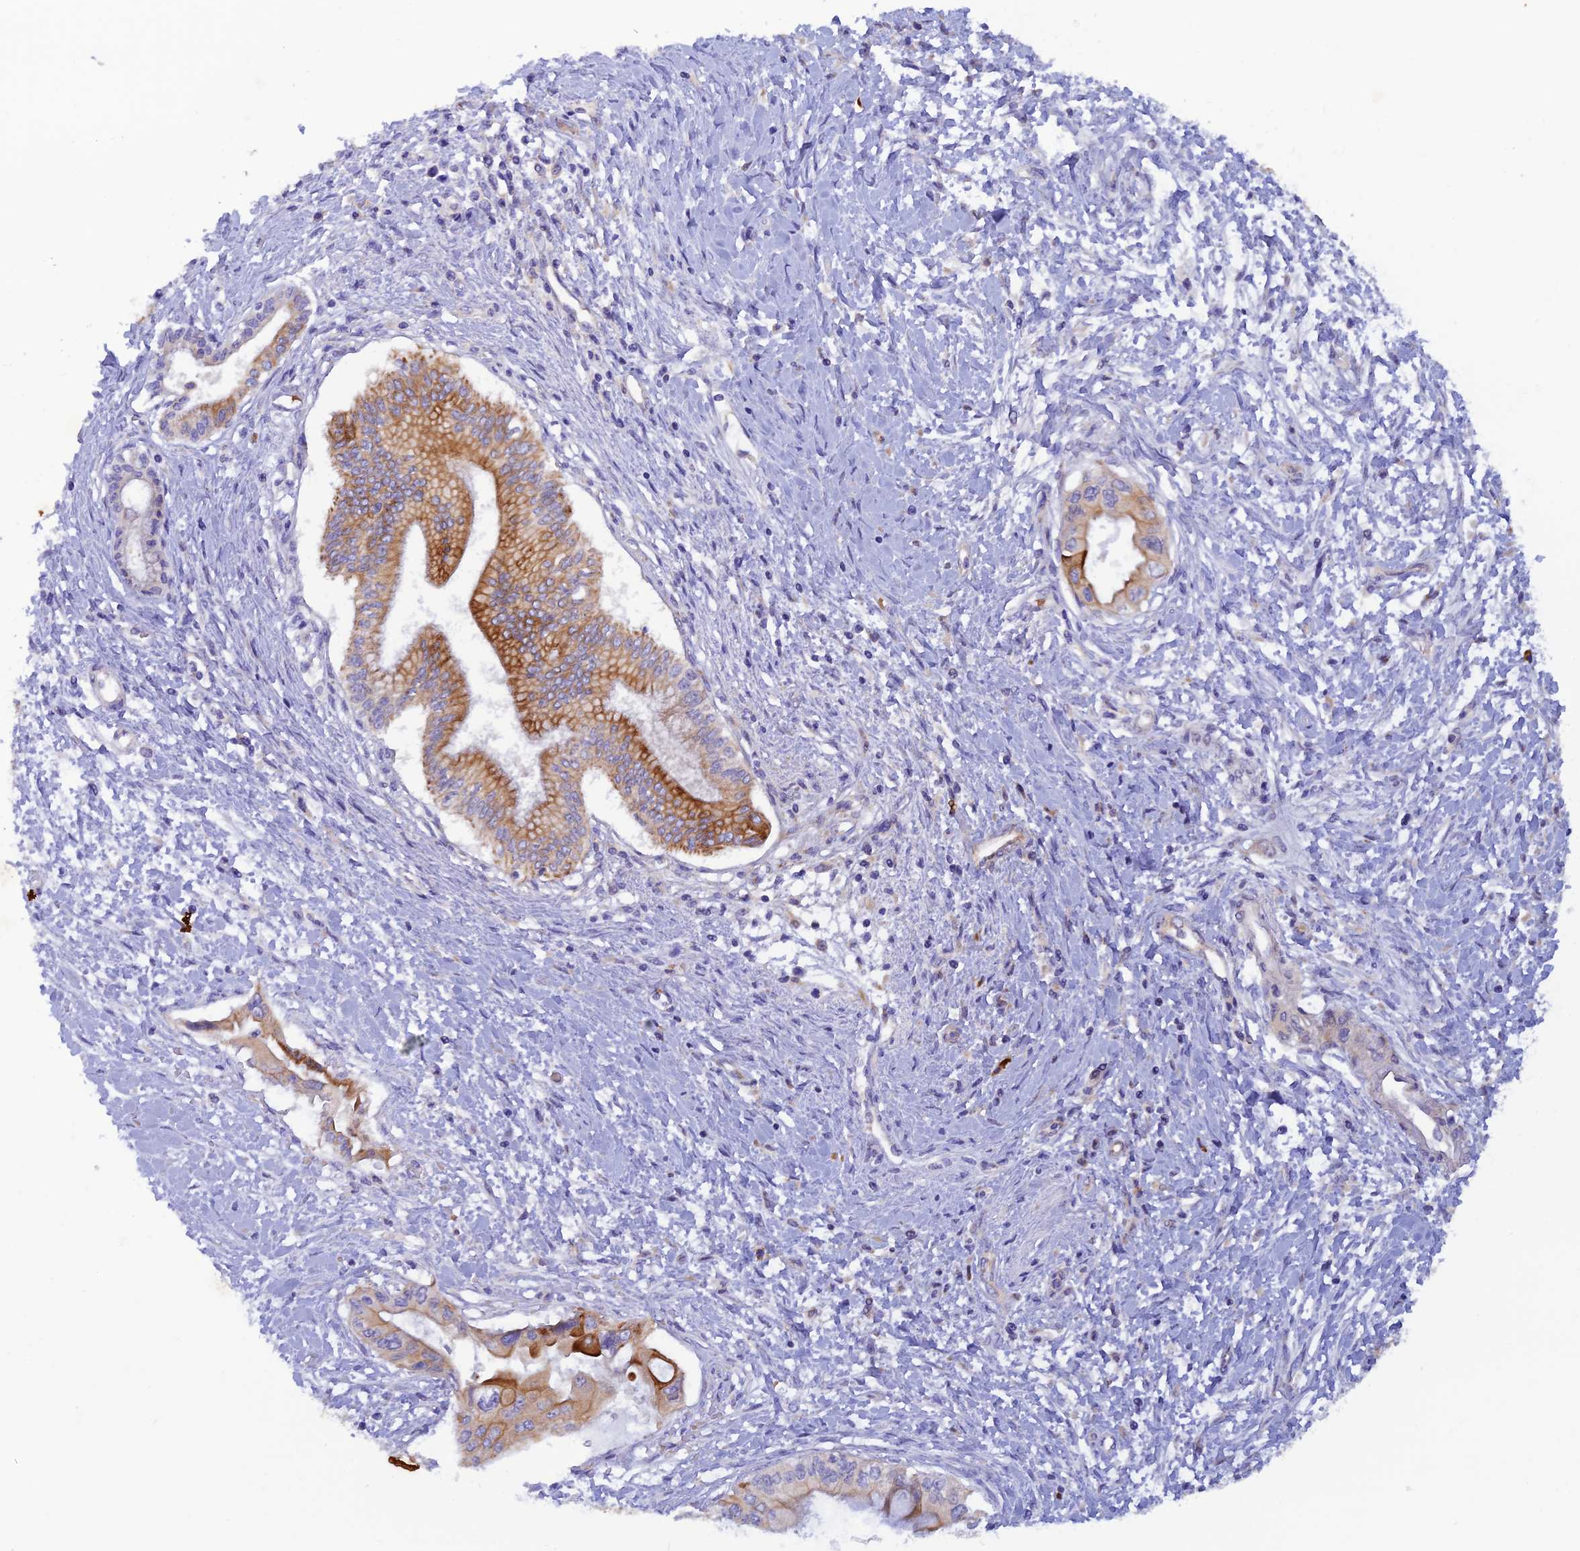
{"staining": {"intensity": "moderate", "quantity": ">75%", "location": "cytoplasmic/membranous"}, "tissue": "pancreatic cancer", "cell_type": "Tumor cells", "image_type": "cancer", "snomed": [{"axis": "morphology", "description": "Adenocarcinoma, NOS"}, {"axis": "topography", "description": "Pancreas"}], "caption": "Human pancreatic cancer (adenocarcinoma) stained for a protein (brown) exhibits moderate cytoplasmic/membranous positive expression in about >75% of tumor cells.", "gene": "GMCL1", "patient": {"sex": "male", "age": 46}}